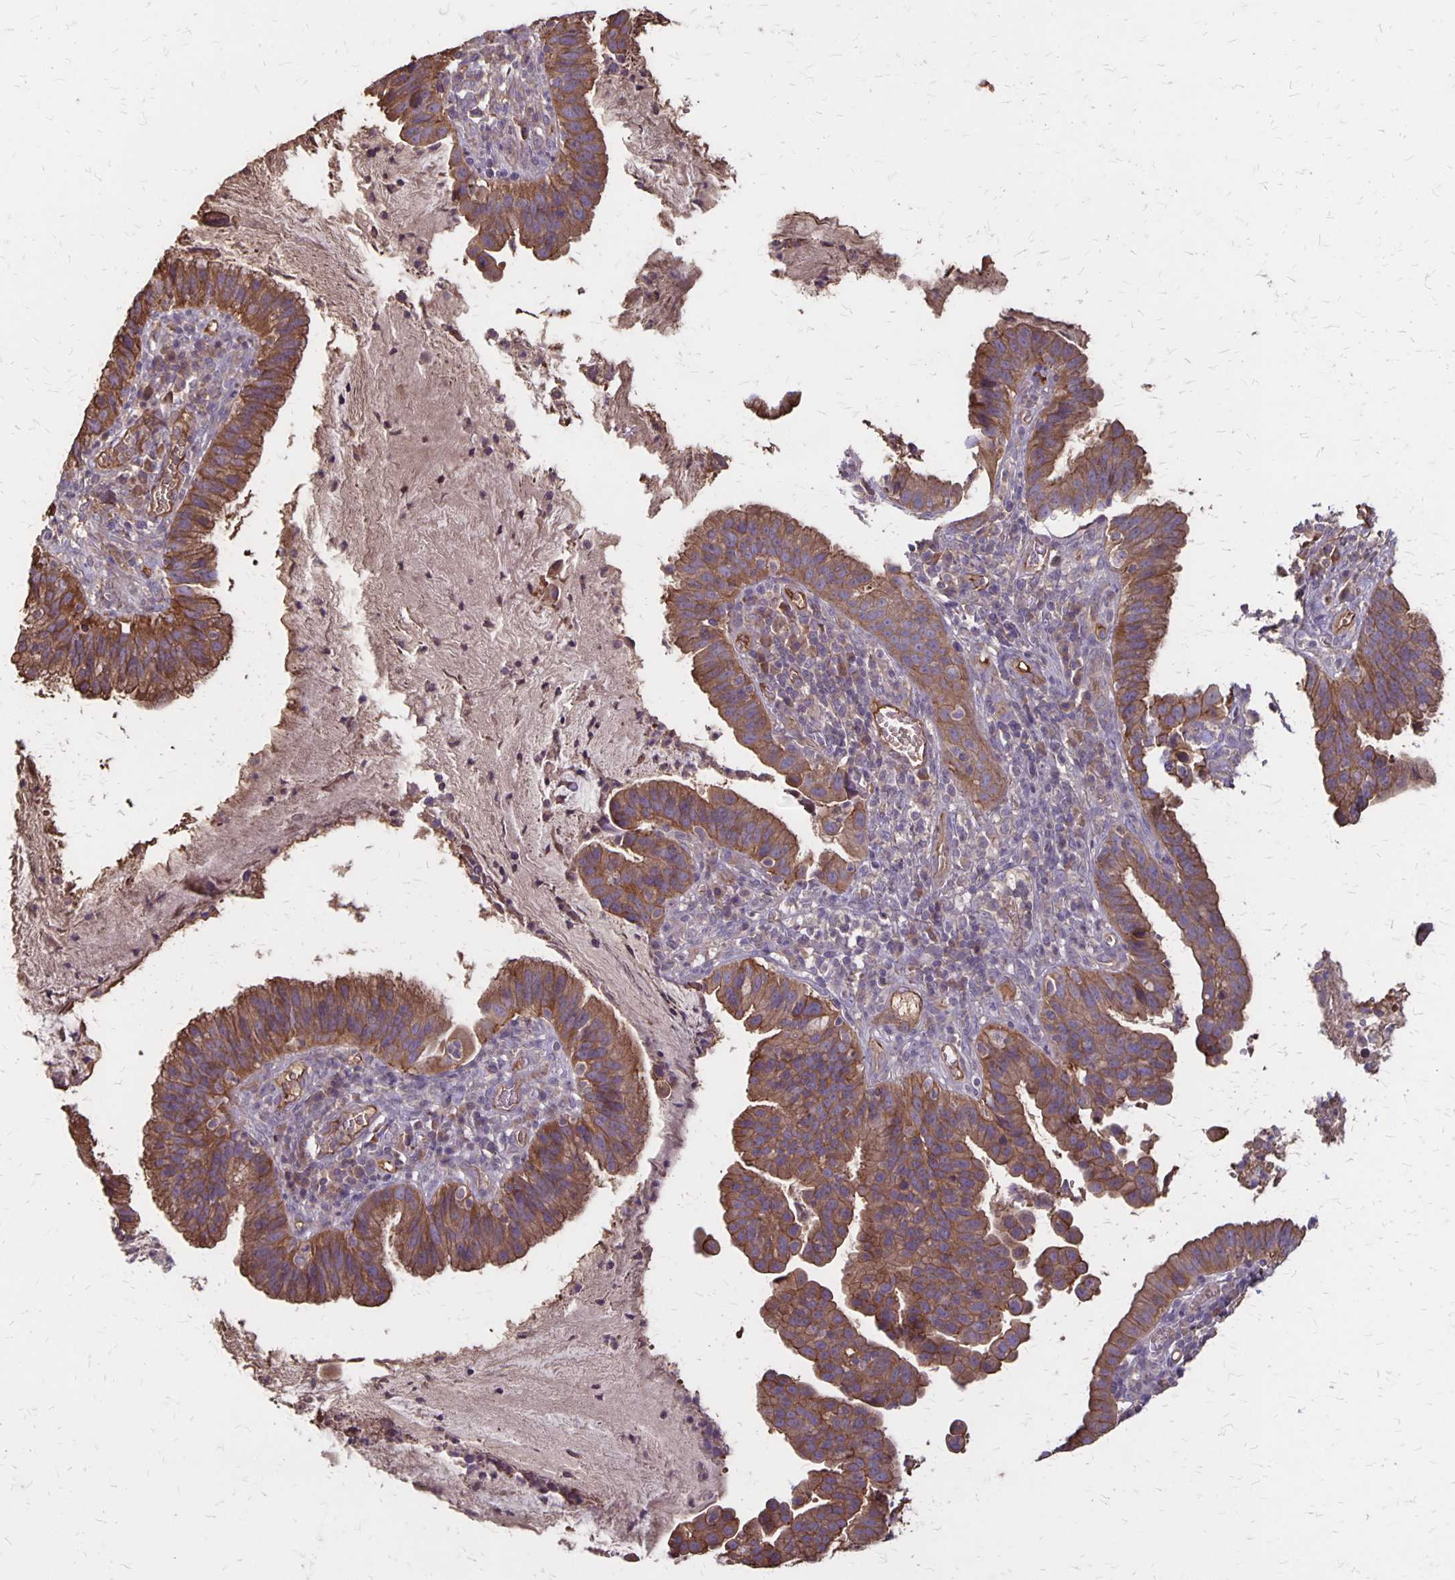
{"staining": {"intensity": "moderate", "quantity": ">75%", "location": "cytoplasmic/membranous"}, "tissue": "cervical cancer", "cell_type": "Tumor cells", "image_type": "cancer", "snomed": [{"axis": "morphology", "description": "Adenocarcinoma, NOS"}, {"axis": "topography", "description": "Cervix"}], "caption": "A medium amount of moderate cytoplasmic/membranous expression is identified in approximately >75% of tumor cells in adenocarcinoma (cervical) tissue.", "gene": "PROM2", "patient": {"sex": "female", "age": 34}}